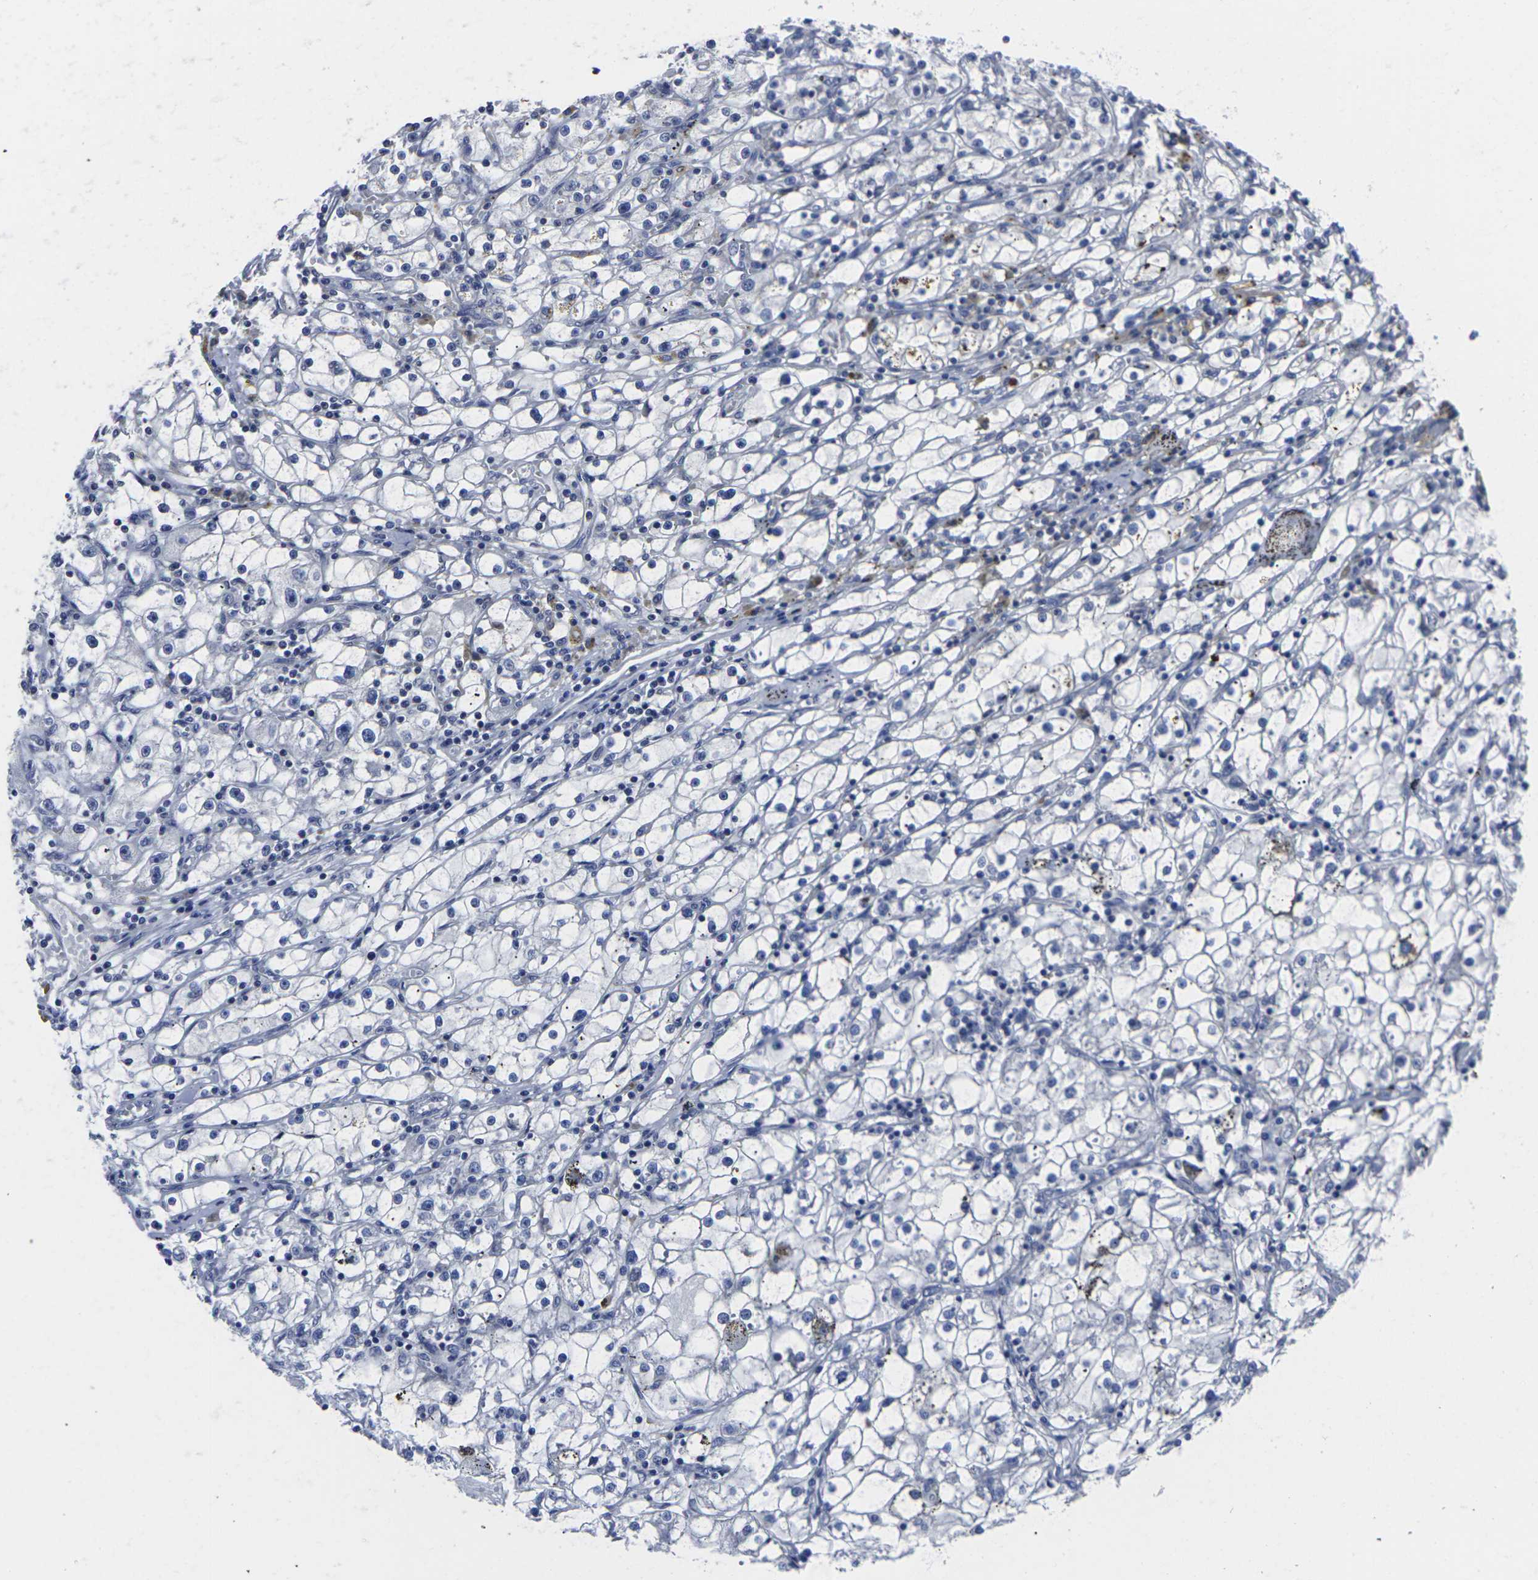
{"staining": {"intensity": "negative", "quantity": "none", "location": "none"}, "tissue": "renal cancer", "cell_type": "Tumor cells", "image_type": "cancer", "snomed": [{"axis": "morphology", "description": "Adenocarcinoma, NOS"}, {"axis": "topography", "description": "Kidney"}], "caption": "Immunohistochemical staining of human renal cancer (adenocarcinoma) shows no significant expression in tumor cells.", "gene": "MSANTD4", "patient": {"sex": "male", "age": 56}}